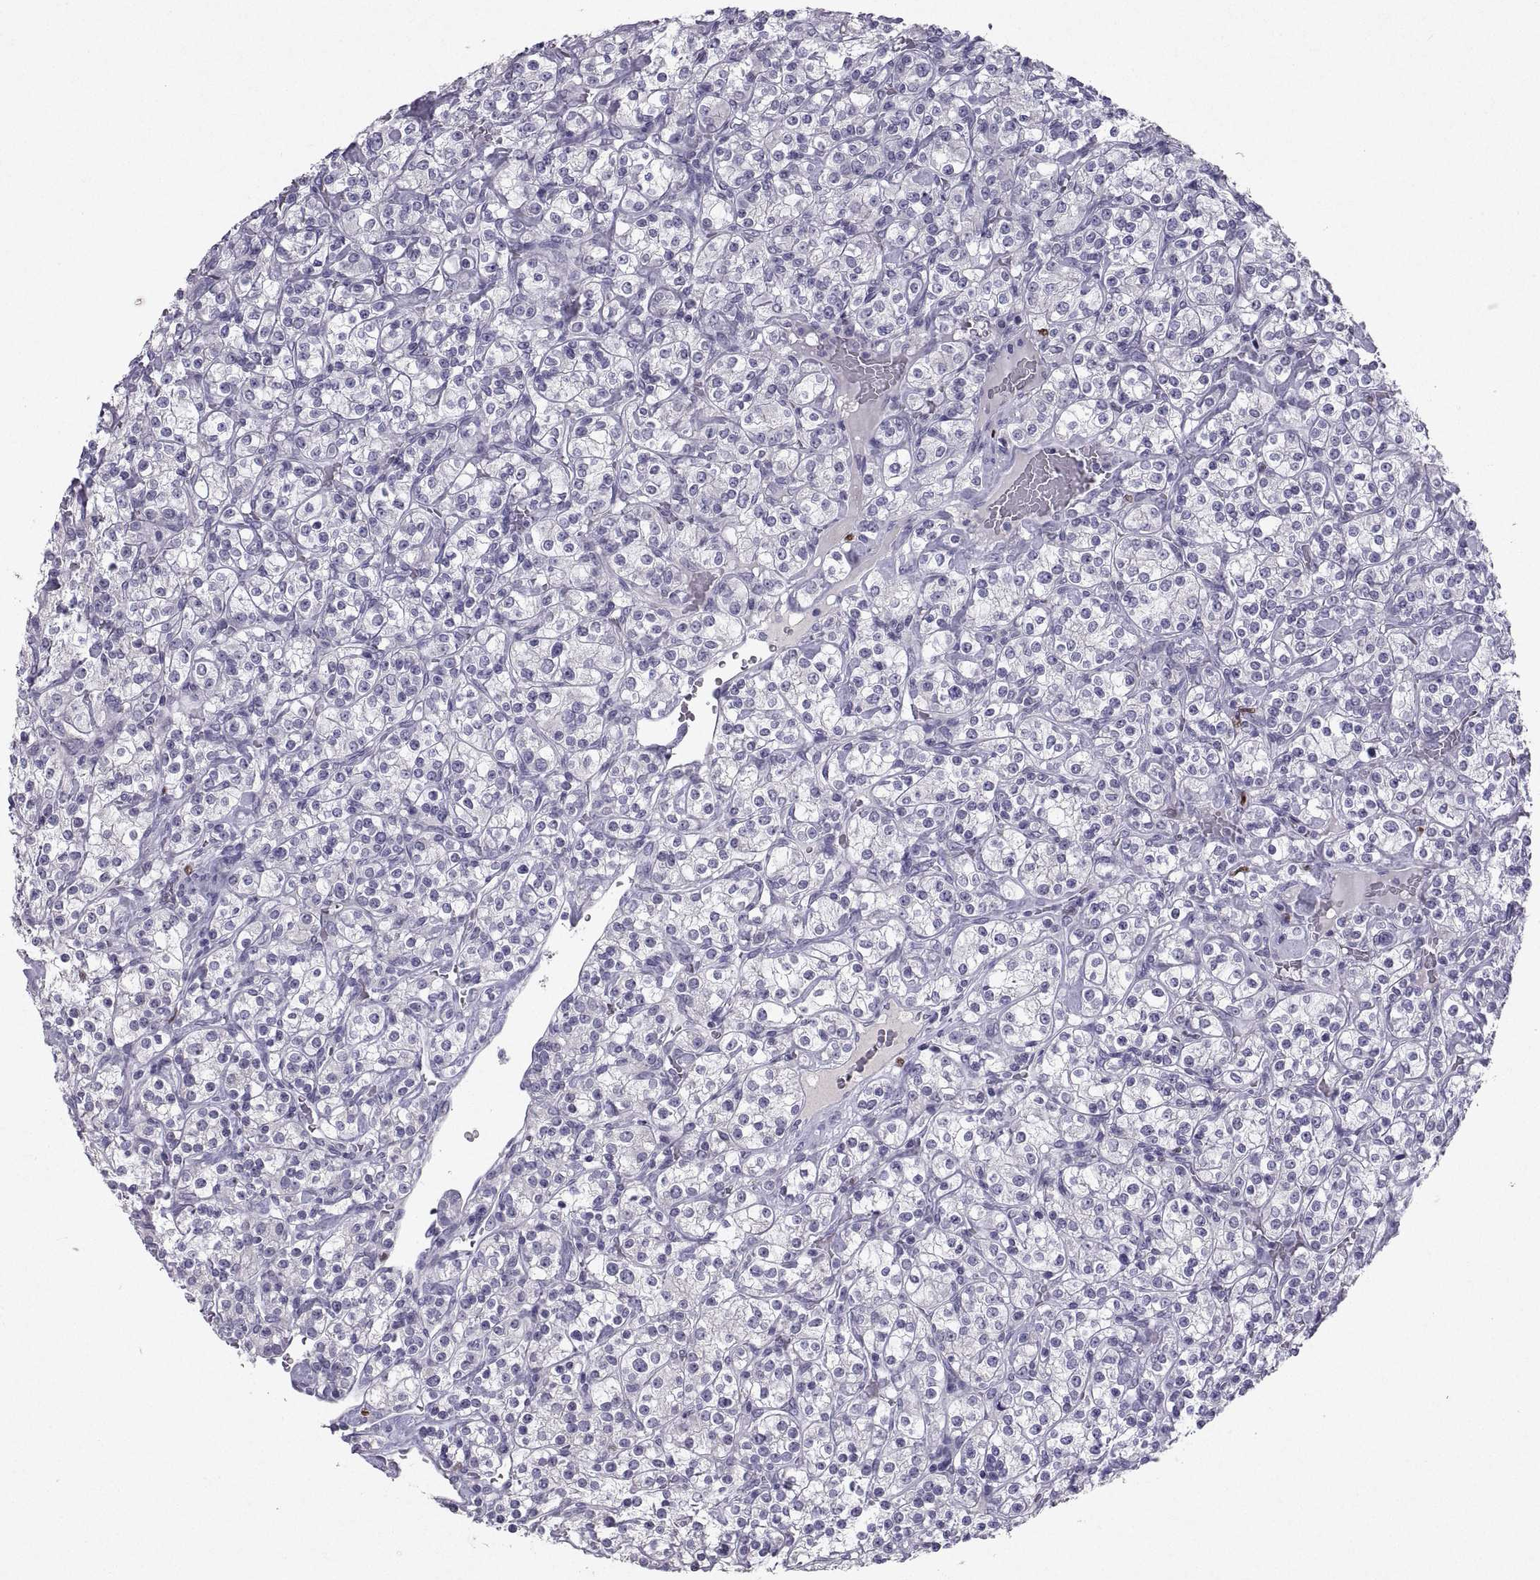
{"staining": {"intensity": "negative", "quantity": "none", "location": "none"}, "tissue": "renal cancer", "cell_type": "Tumor cells", "image_type": "cancer", "snomed": [{"axis": "morphology", "description": "Adenocarcinoma, NOS"}, {"axis": "topography", "description": "Kidney"}], "caption": "This histopathology image is of renal adenocarcinoma stained with immunohistochemistry to label a protein in brown with the nuclei are counter-stained blue. There is no staining in tumor cells.", "gene": "SOX21", "patient": {"sex": "male", "age": 77}}